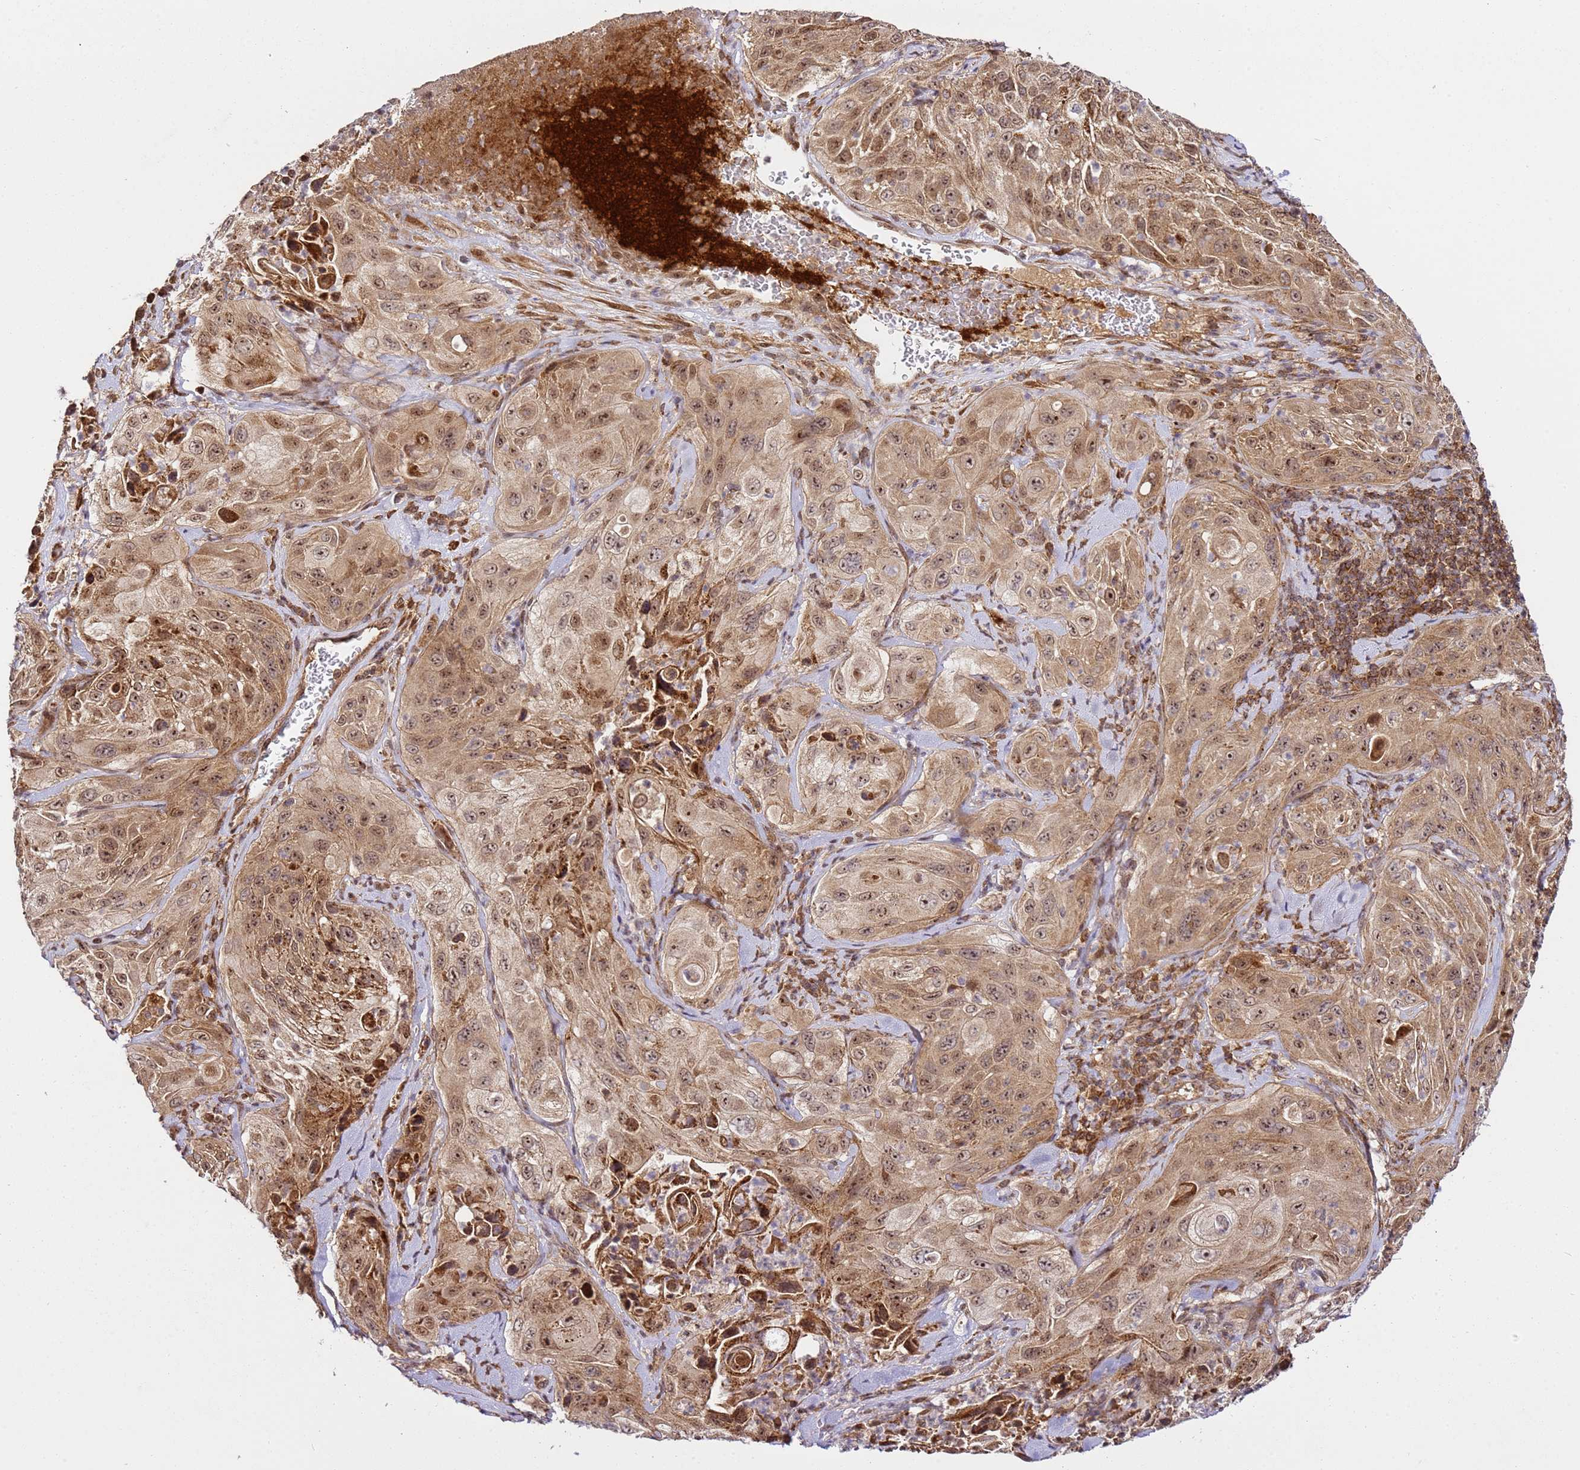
{"staining": {"intensity": "moderate", "quantity": ">75%", "location": "cytoplasmic/membranous,nuclear"}, "tissue": "cervical cancer", "cell_type": "Tumor cells", "image_type": "cancer", "snomed": [{"axis": "morphology", "description": "Squamous cell carcinoma, NOS"}, {"axis": "topography", "description": "Cervix"}], "caption": "Immunohistochemical staining of human cervical cancer (squamous cell carcinoma) demonstrates moderate cytoplasmic/membranous and nuclear protein staining in about >75% of tumor cells. (Brightfield microscopy of DAB IHC at high magnification).", "gene": "RASA3", "patient": {"sex": "female", "age": 42}}